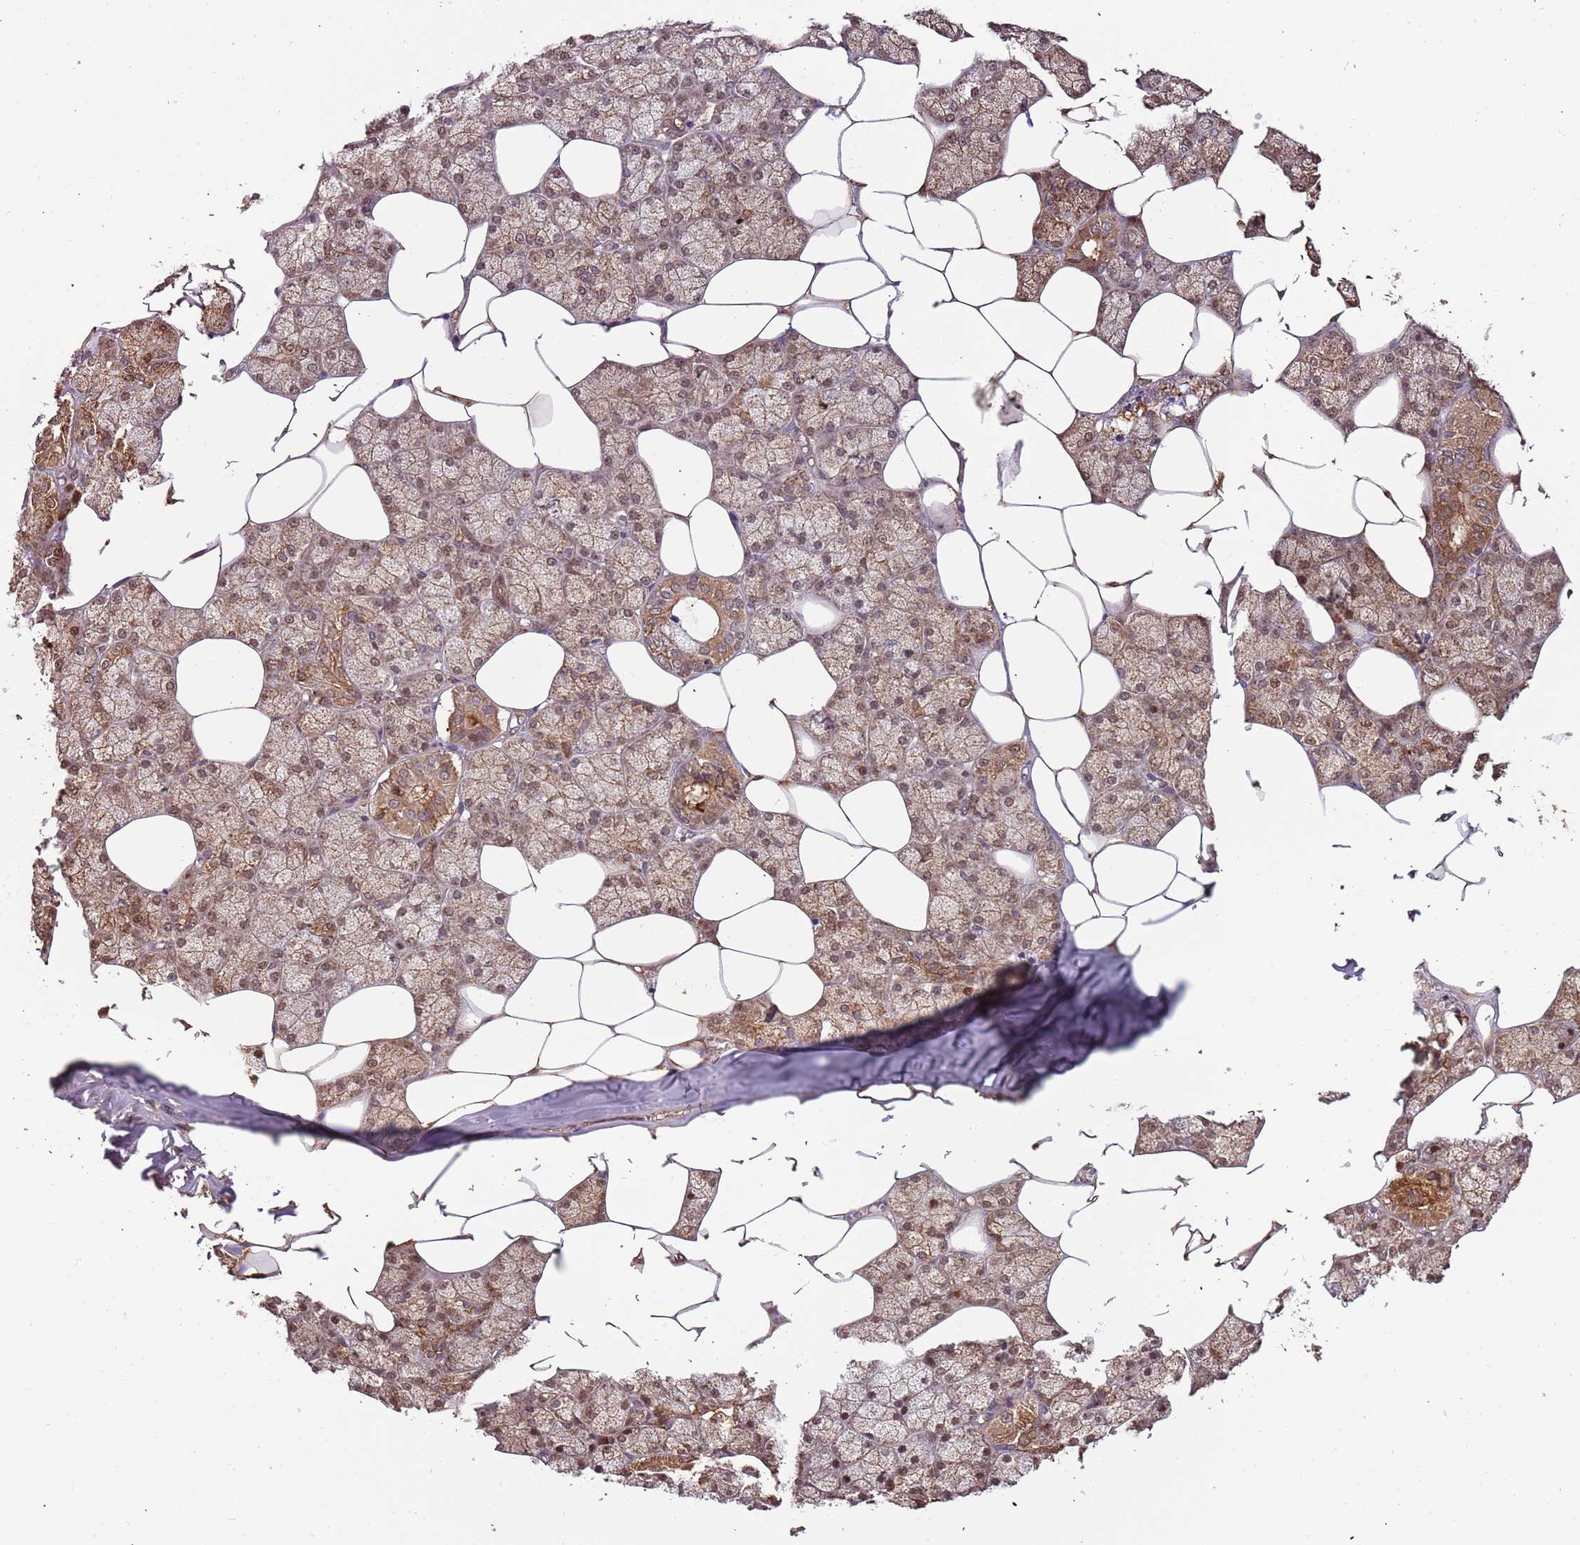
{"staining": {"intensity": "strong", "quantity": ">75%", "location": "cytoplasmic/membranous,nuclear"}, "tissue": "salivary gland", "cell_type": "Glandular cells", "image_type": "normal", "snomed": [{"axis": "morphology", "description": "Normal tissue, NOS"}, {"axis": "topography", "description": "Salivary gland"}], "caption": "Immunohistochemical staining of benign salivary gland exhibits high levels of strong cytoplasmic/membranous,nuclear staining in about >75% of glandular cells.", "gene": "IL17RD", "patient": {"sex": "male", "age": 62}}